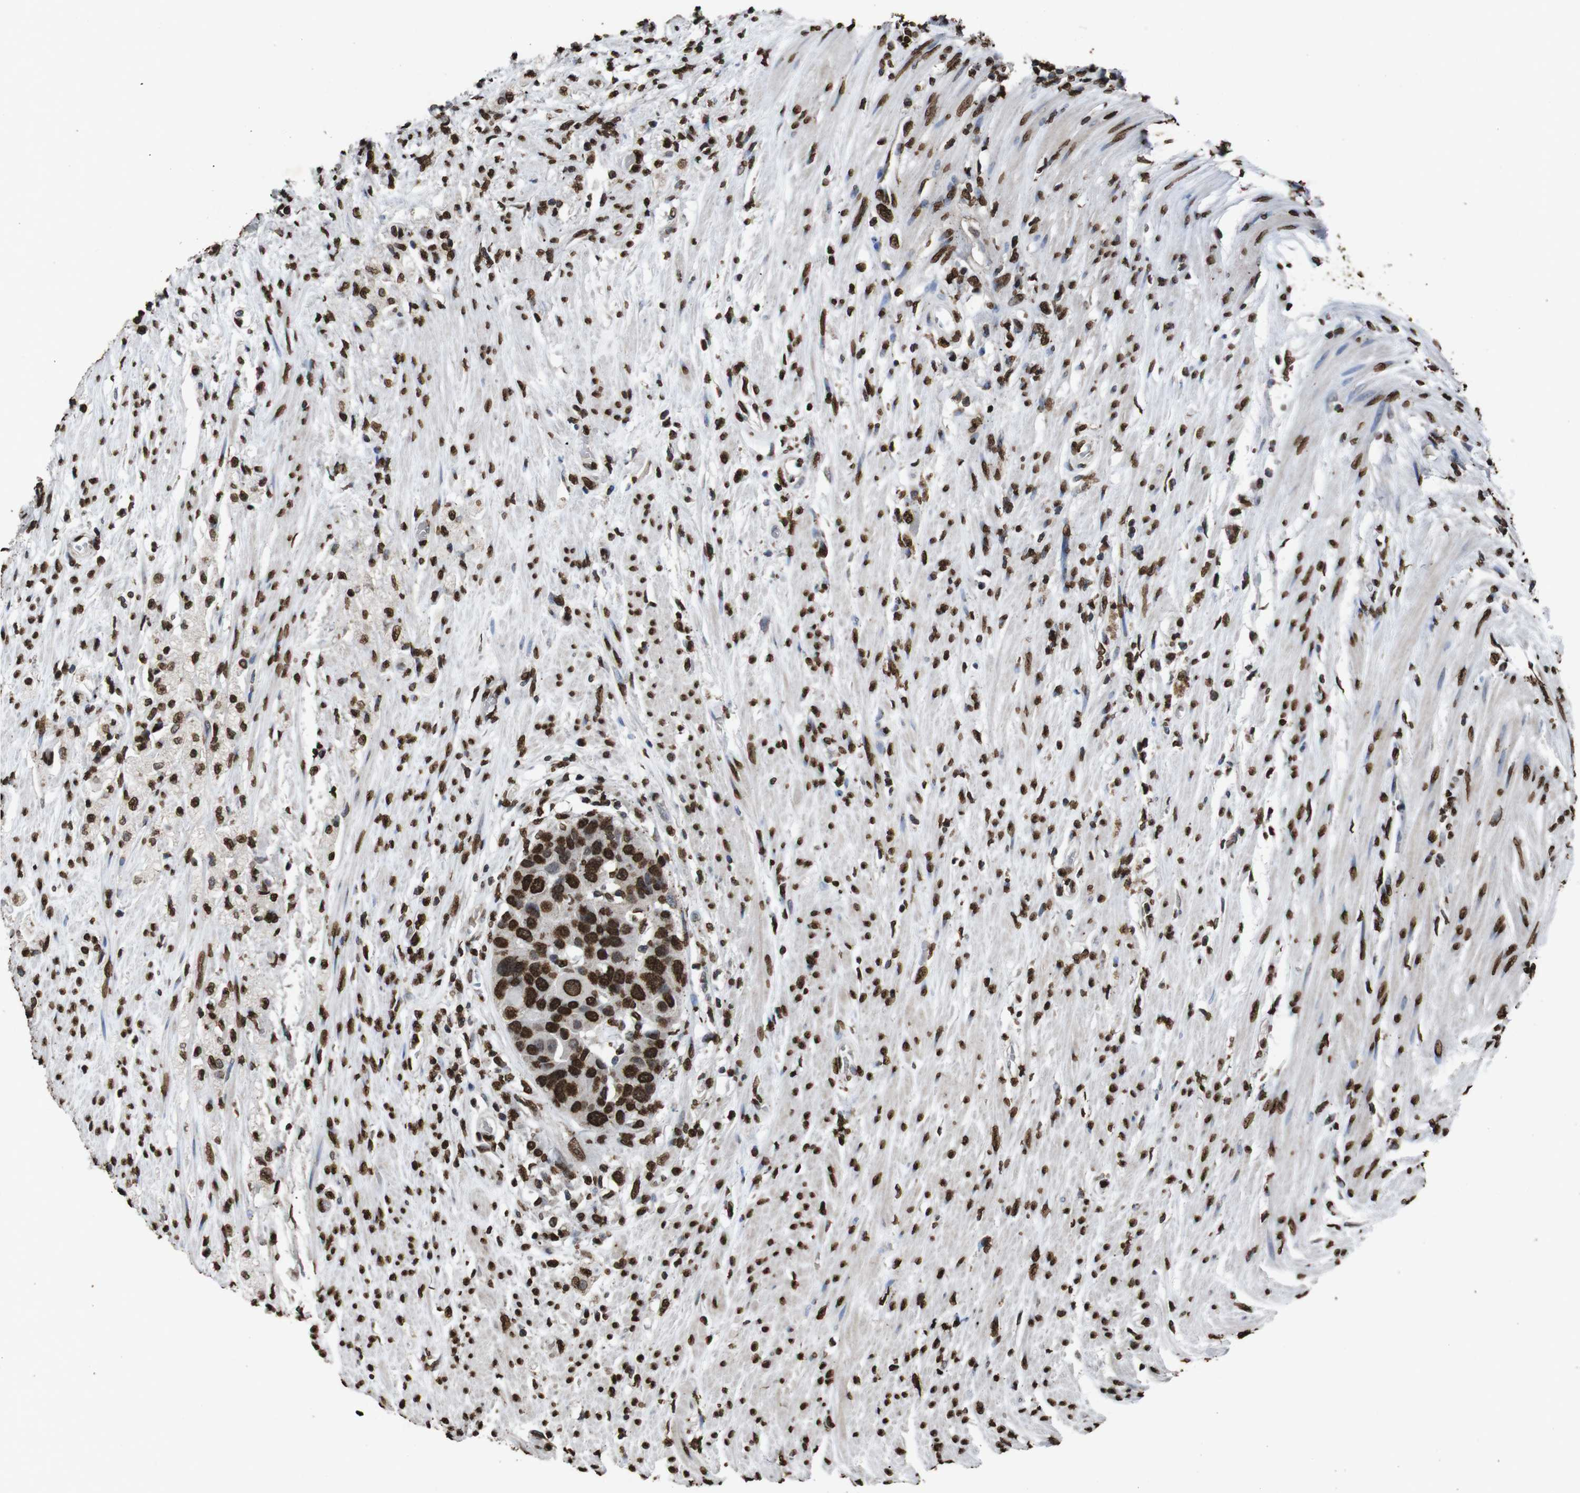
{"staining": {"intensity": "strong", "quantity": ">75%", "location": "nuclear"}, "tissue": "colorectal cancer", "cell_type": "Tumor cells", "image_type": "cancer", "snomed": [{"axis": "morphology", "description": "Adenocarcinoma, NOS"}, {"axis": "topography", "description": "Rectum"}], "caption": "Protein analysis of adenocarcinoma (colorectal) tissue reveals strong nuclear expression in approximately >75% of tumor cells.", "gene": "MDM2", "patient": {"sex": "male", "age": 51}}